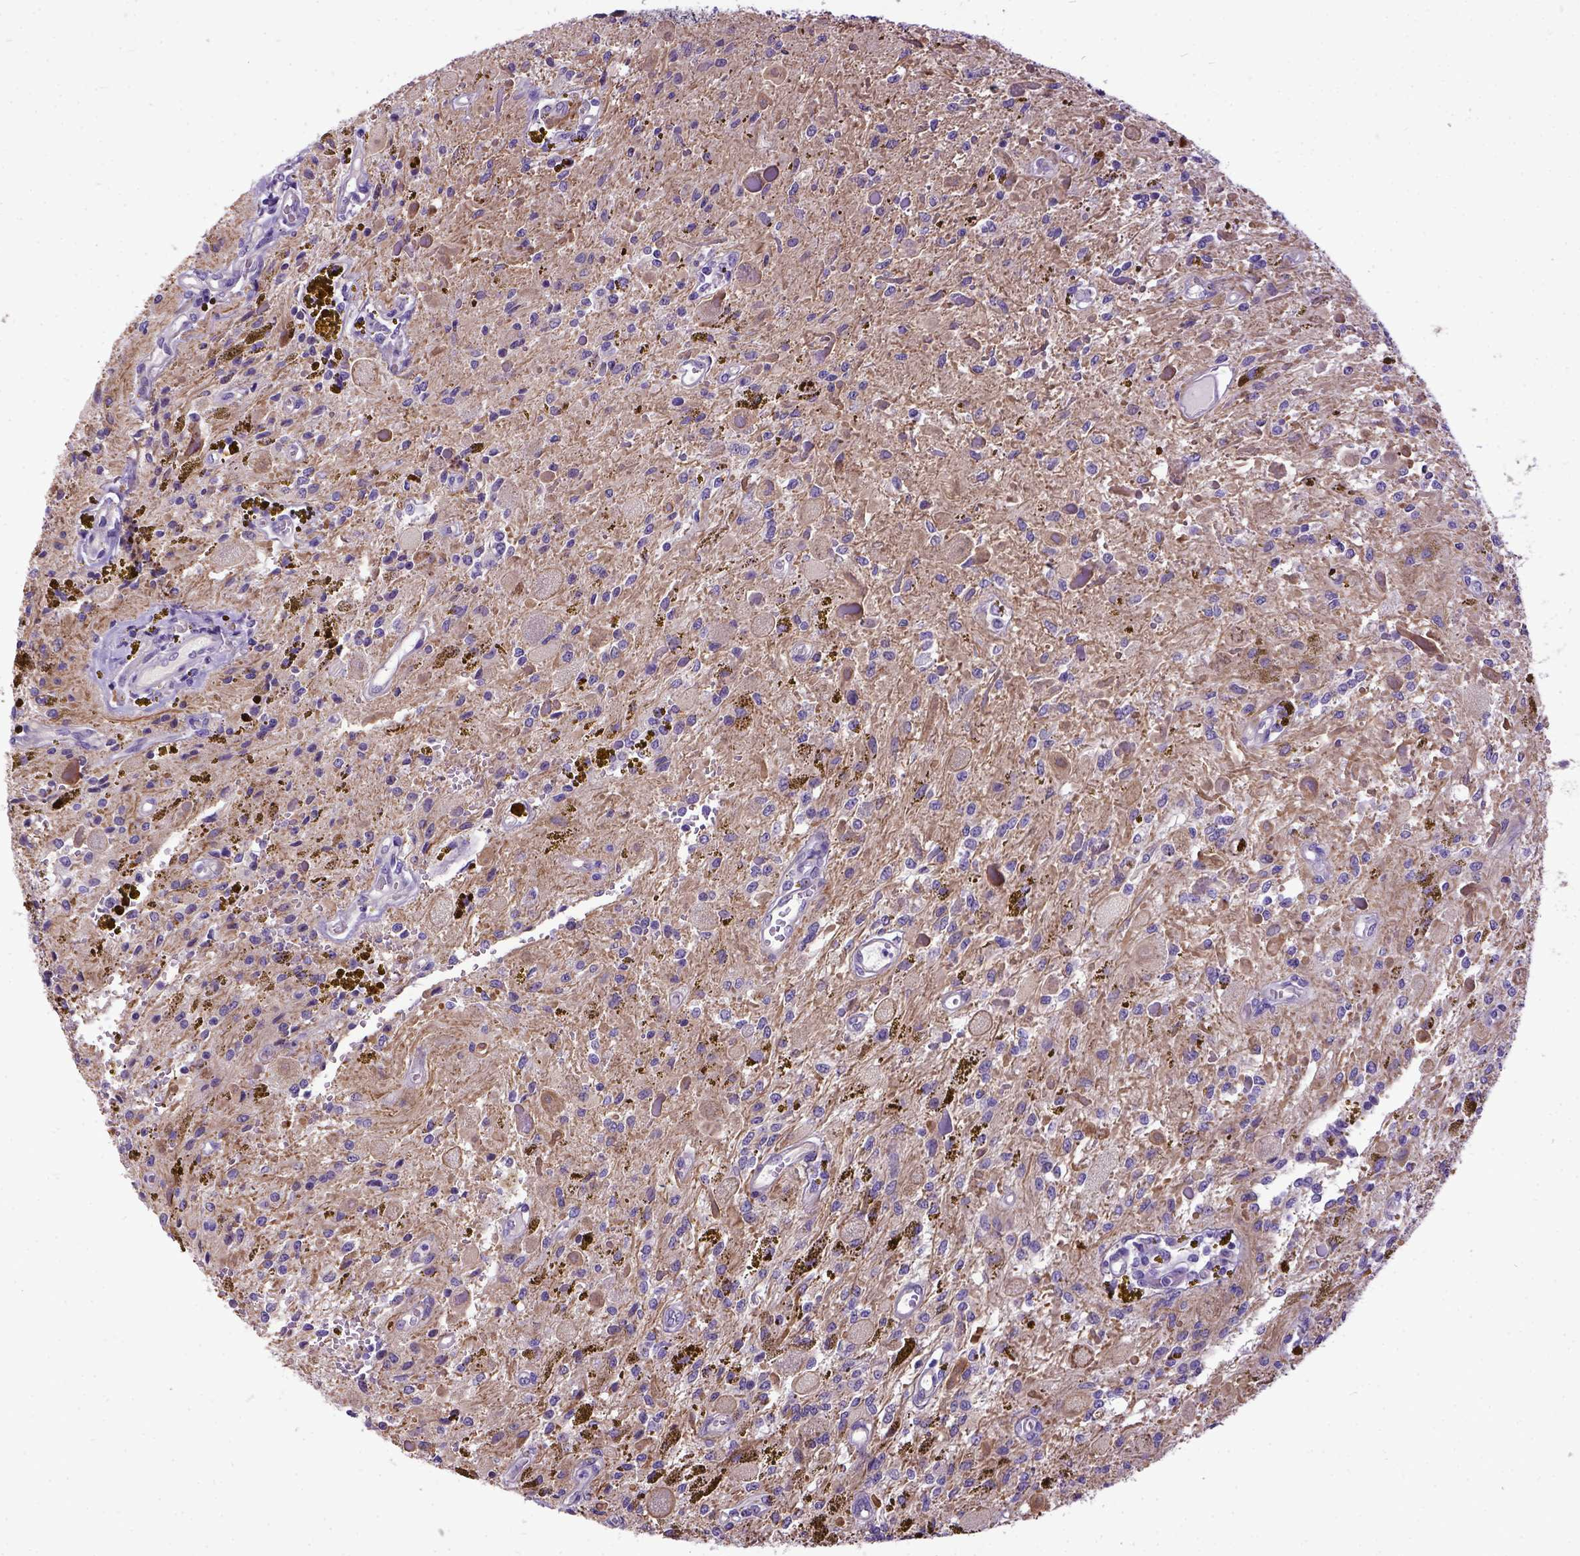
{"staining": {"intensity": "weak", "quantity": "25%-75%", "location": "cytoplasmic/membranous"}, "tissue": "glioma", "cell_type": "Tumor cells", "image_type": "cancer", "snomed": [{"axis": "morphology", "description": "Glioma, malignant, Low grade"}, {"axis": "topography", "description": "Cerebellum"}], "caption": "Immunohistochemical staining of human malignant glioma (low-grade) exhibits low levels of weak cytoplasmic/membranous expression in about 25%-75% of tumor cells.", "gene": "NEK5", "patient": {"sex": "female", "age": 14}}